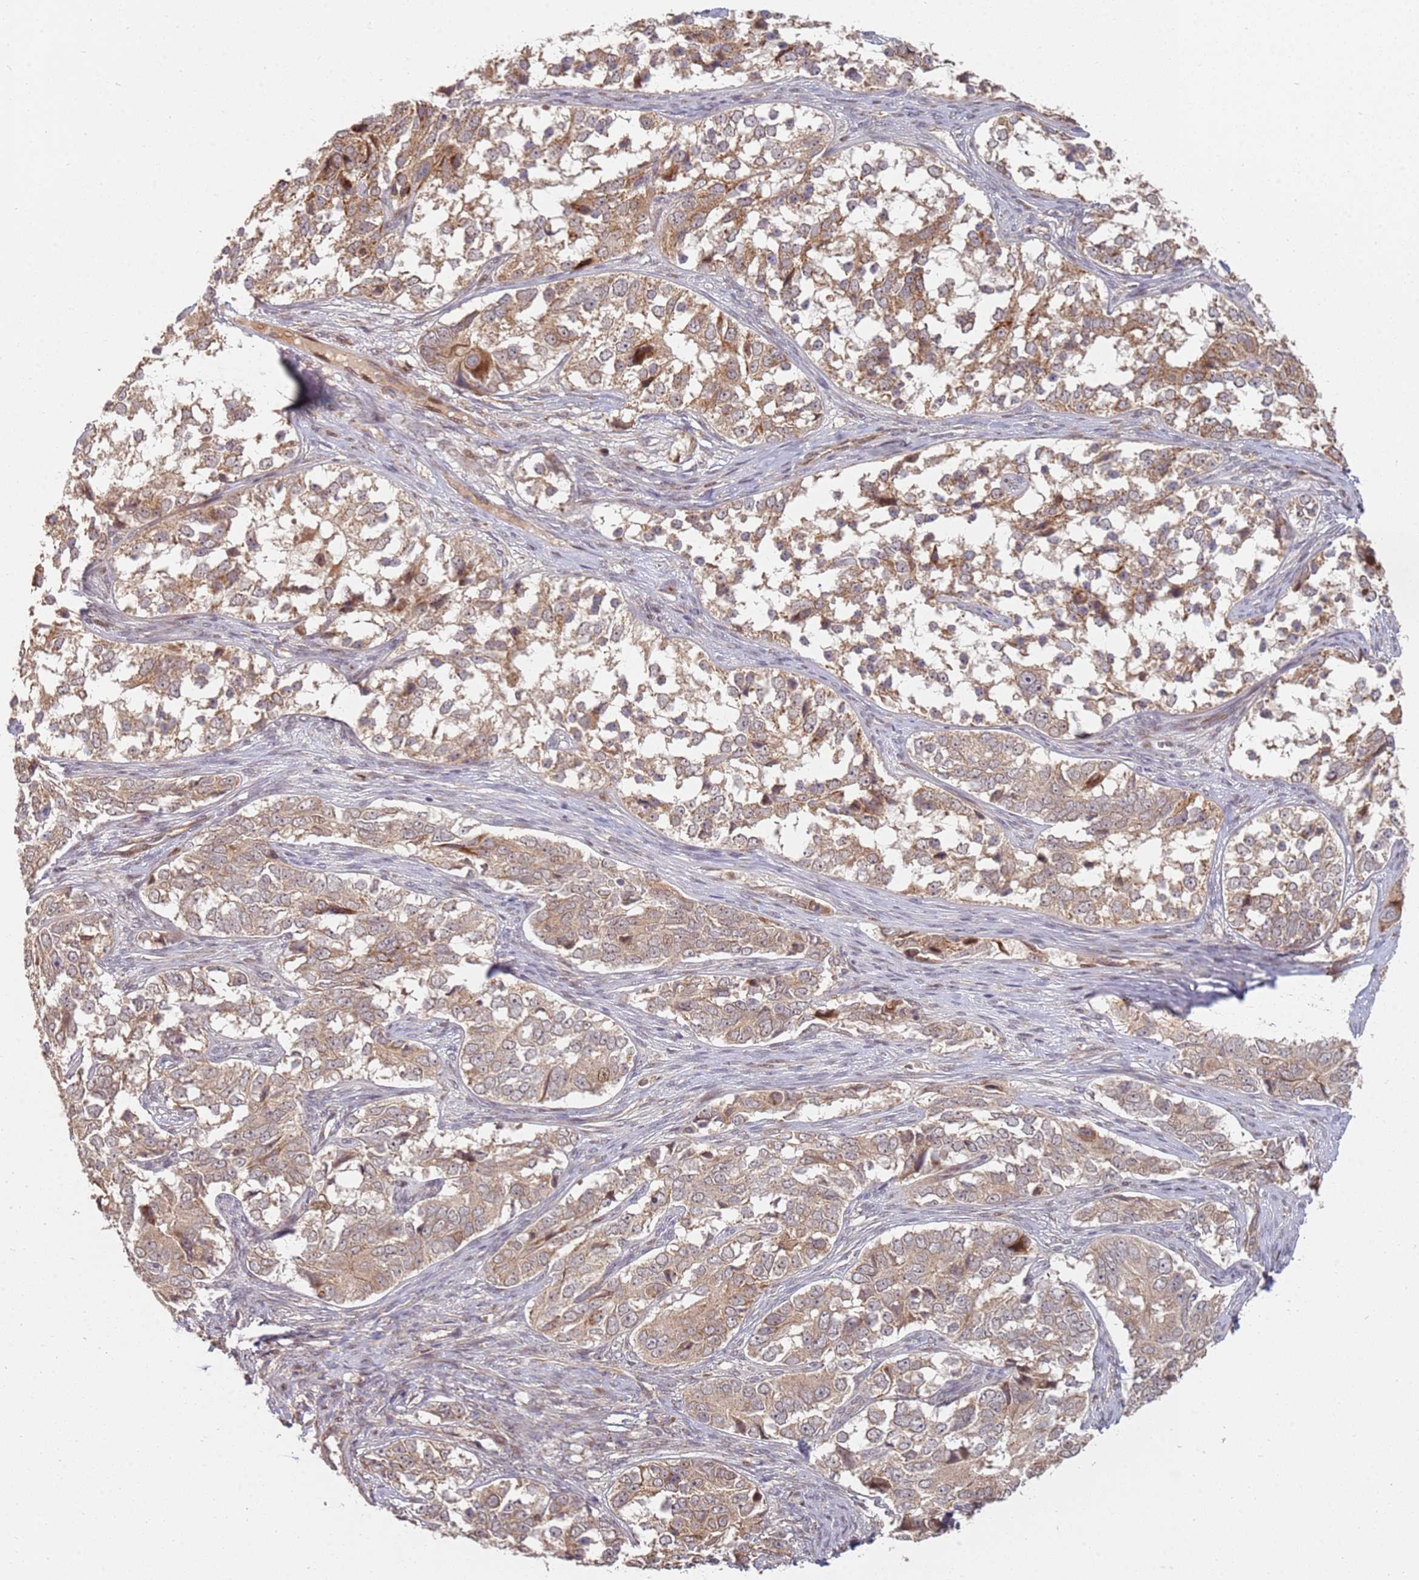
{"staining": {"intensity": "weak", "quantity": ">75%", "location": "cytoplasmic/membranous"}, "tissue": "ovarian cancer", "cell_type": "Tumor cells", "image_type": "cancer", "snomed": [{"axis": "morphology", "description": "Carcinoma, endometroid"}, {"axis": "topography", "description": "Ovary"}], "caption": "This histopathology image demonstrates immunohistochemistry staining of human ovarian endometroid carcinoma, with low weak cytoplasmic/membranous expression in approximately >75% of tumor cells.", "gene": "MPEG1", "patient": {"sex": "female", "age": 51}}